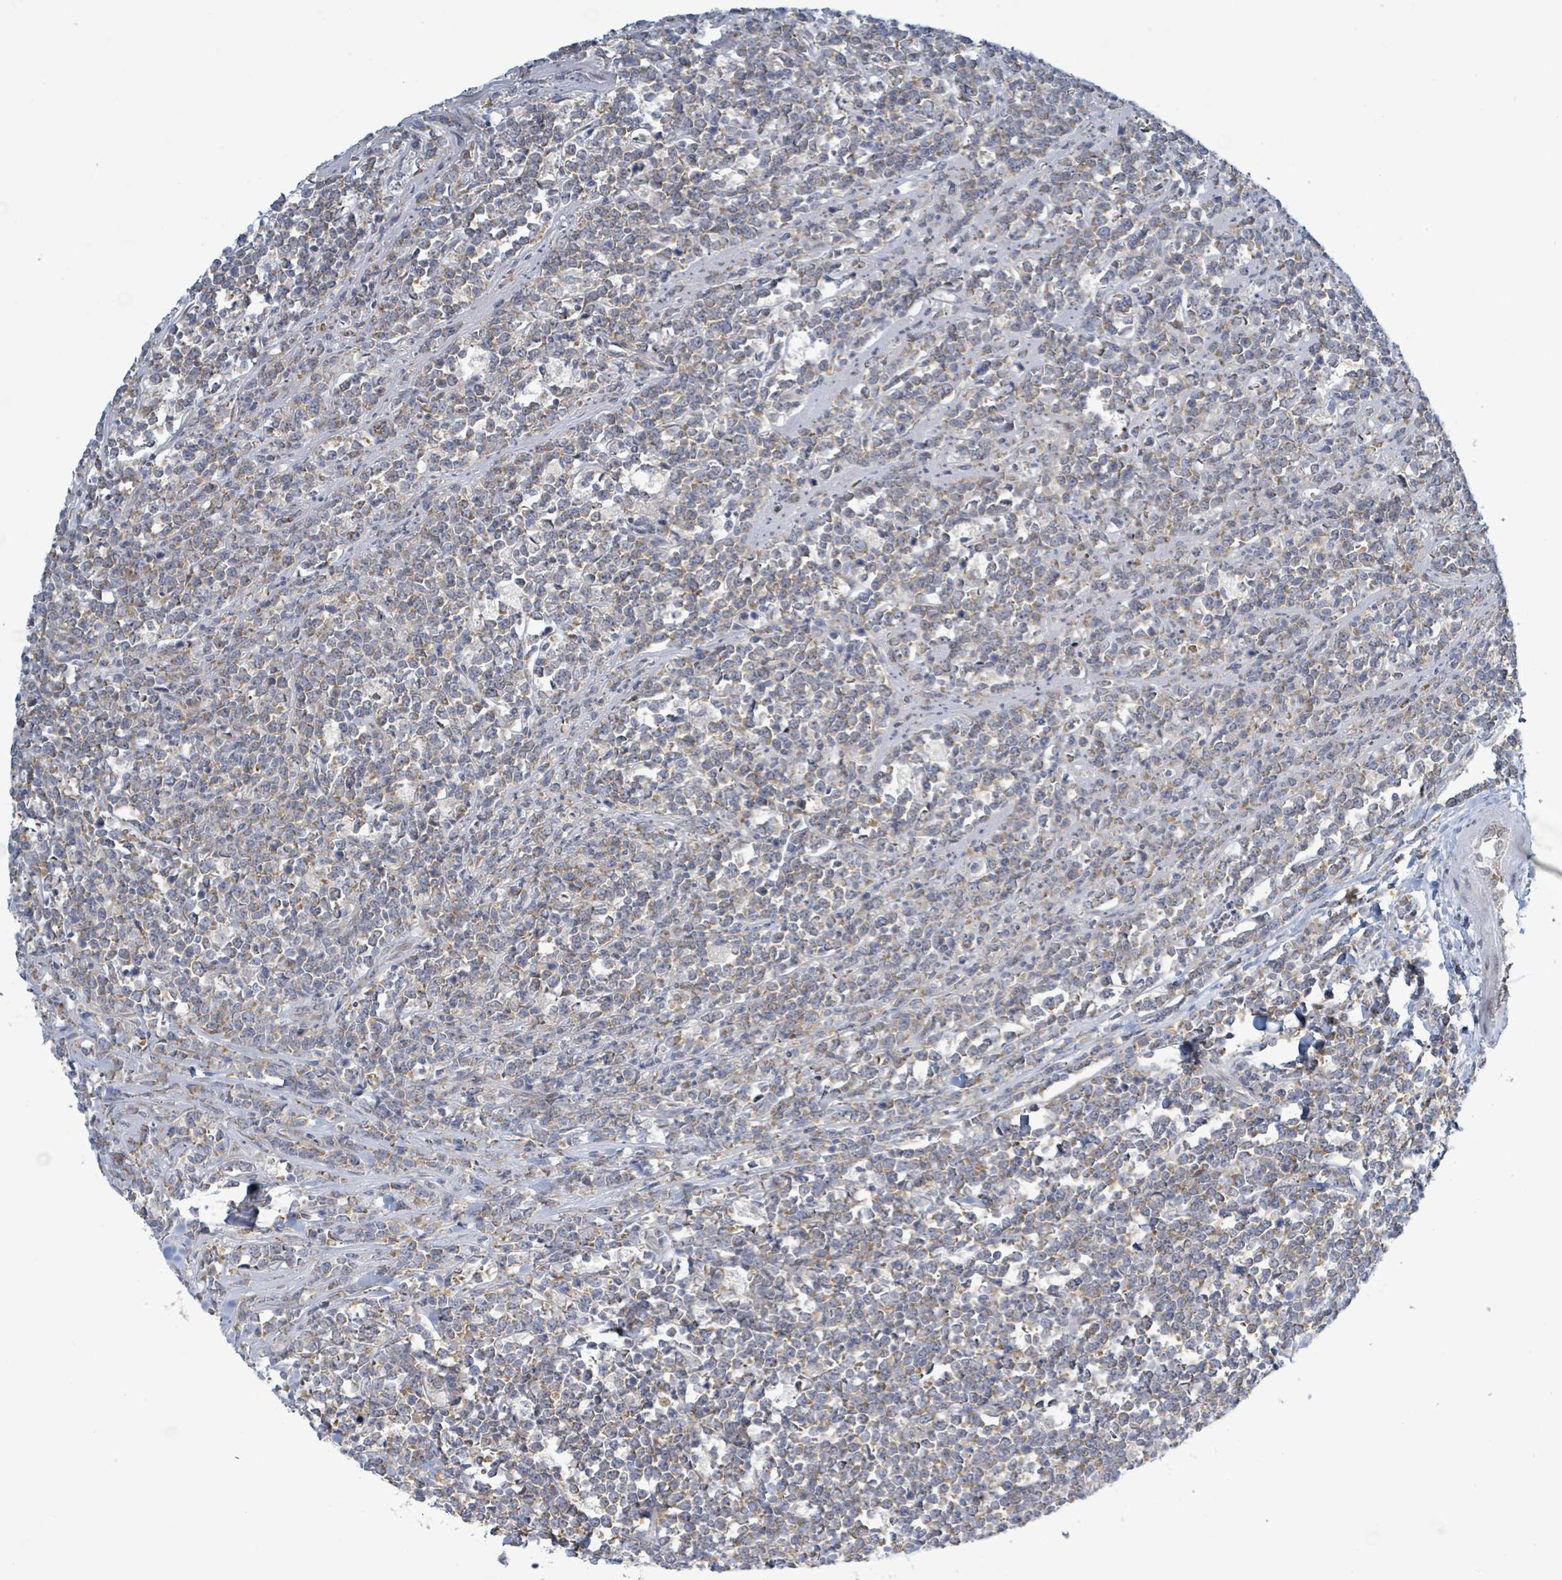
{"staining": {"intensity": "weak", "quantity": "25%-75%", "location": "cytoplasmic/membranous"}, "tissue": "lymphoma", "cell_type": "Tumor cells", "image_type": "cancer", "snomed": [{"axis": "morphology", "description": "Malignant lymphoma, non-Hodgkin's type, High grade"}, {"axis": "topography", "description": "Small intestine"}, {"axis": "topography", "description": "Colon"}], "caption": "Immunohistochemical staining of lymphoma exhibits weak cytoplasmic/membranous protein expression in approximately 25%-75% of tumor cells.", "gene": "RPL32", "patient": {"sex": "male", "age": 8}}